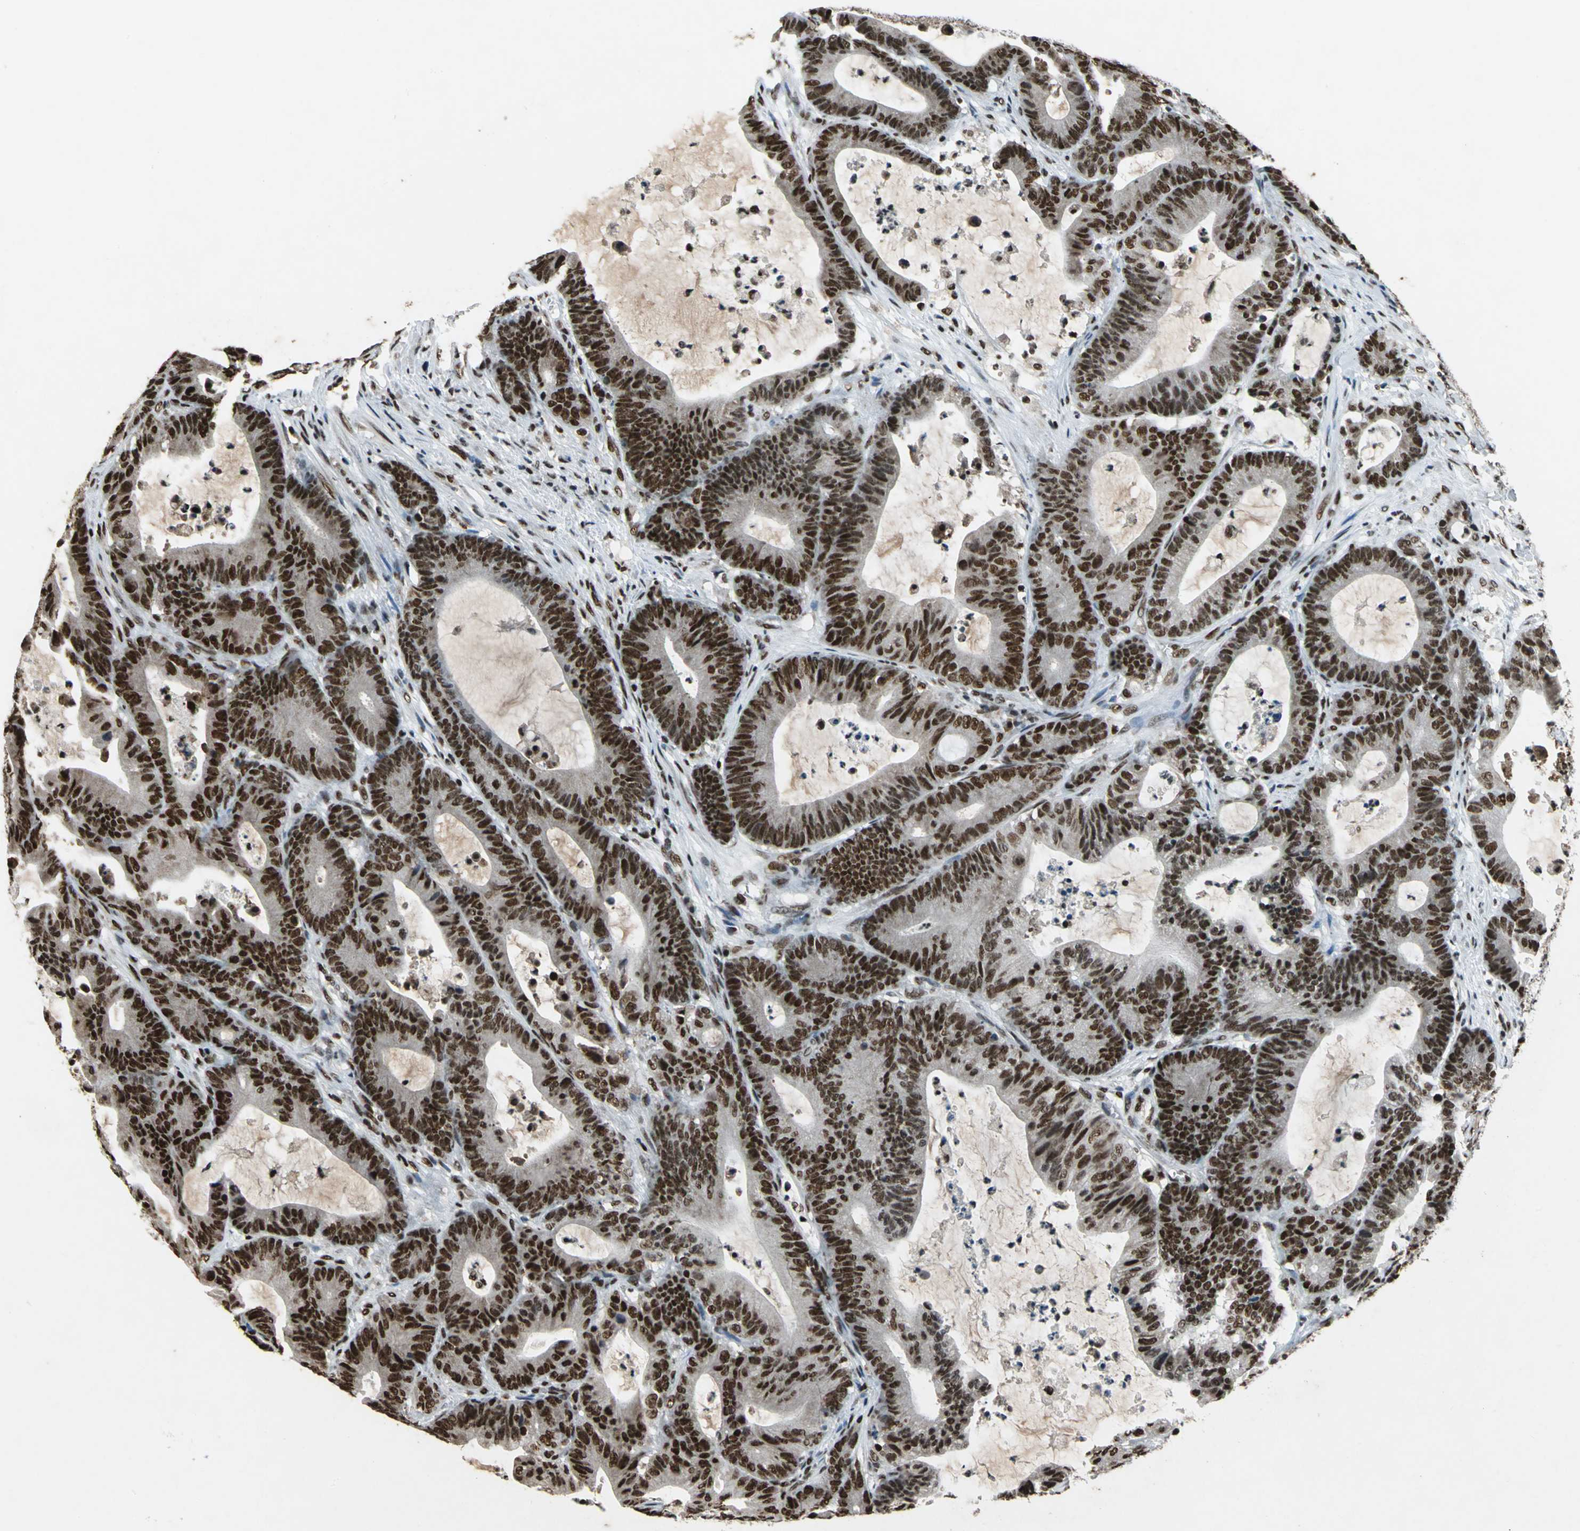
{"staining": {"intensity": "strong", "quantity": ">75%", "location": "nuclear"}, "tissue": "colorectal cancer", "cell_type": "Tumor cells", "image_type": "cancer", "snomed": [{"axis": "morphology", "description": "Adenocarcinoma, NOS"}, {"axis": "topography", "description": "Colon"}], "caption": "Colorectal adenocarcinoma stained with a brown dye reveals strong nuclear positive positivity in approximately >75% of tumor cells.", "gene": "MTA2", "patient": {"sex": "female", "age": 84}}